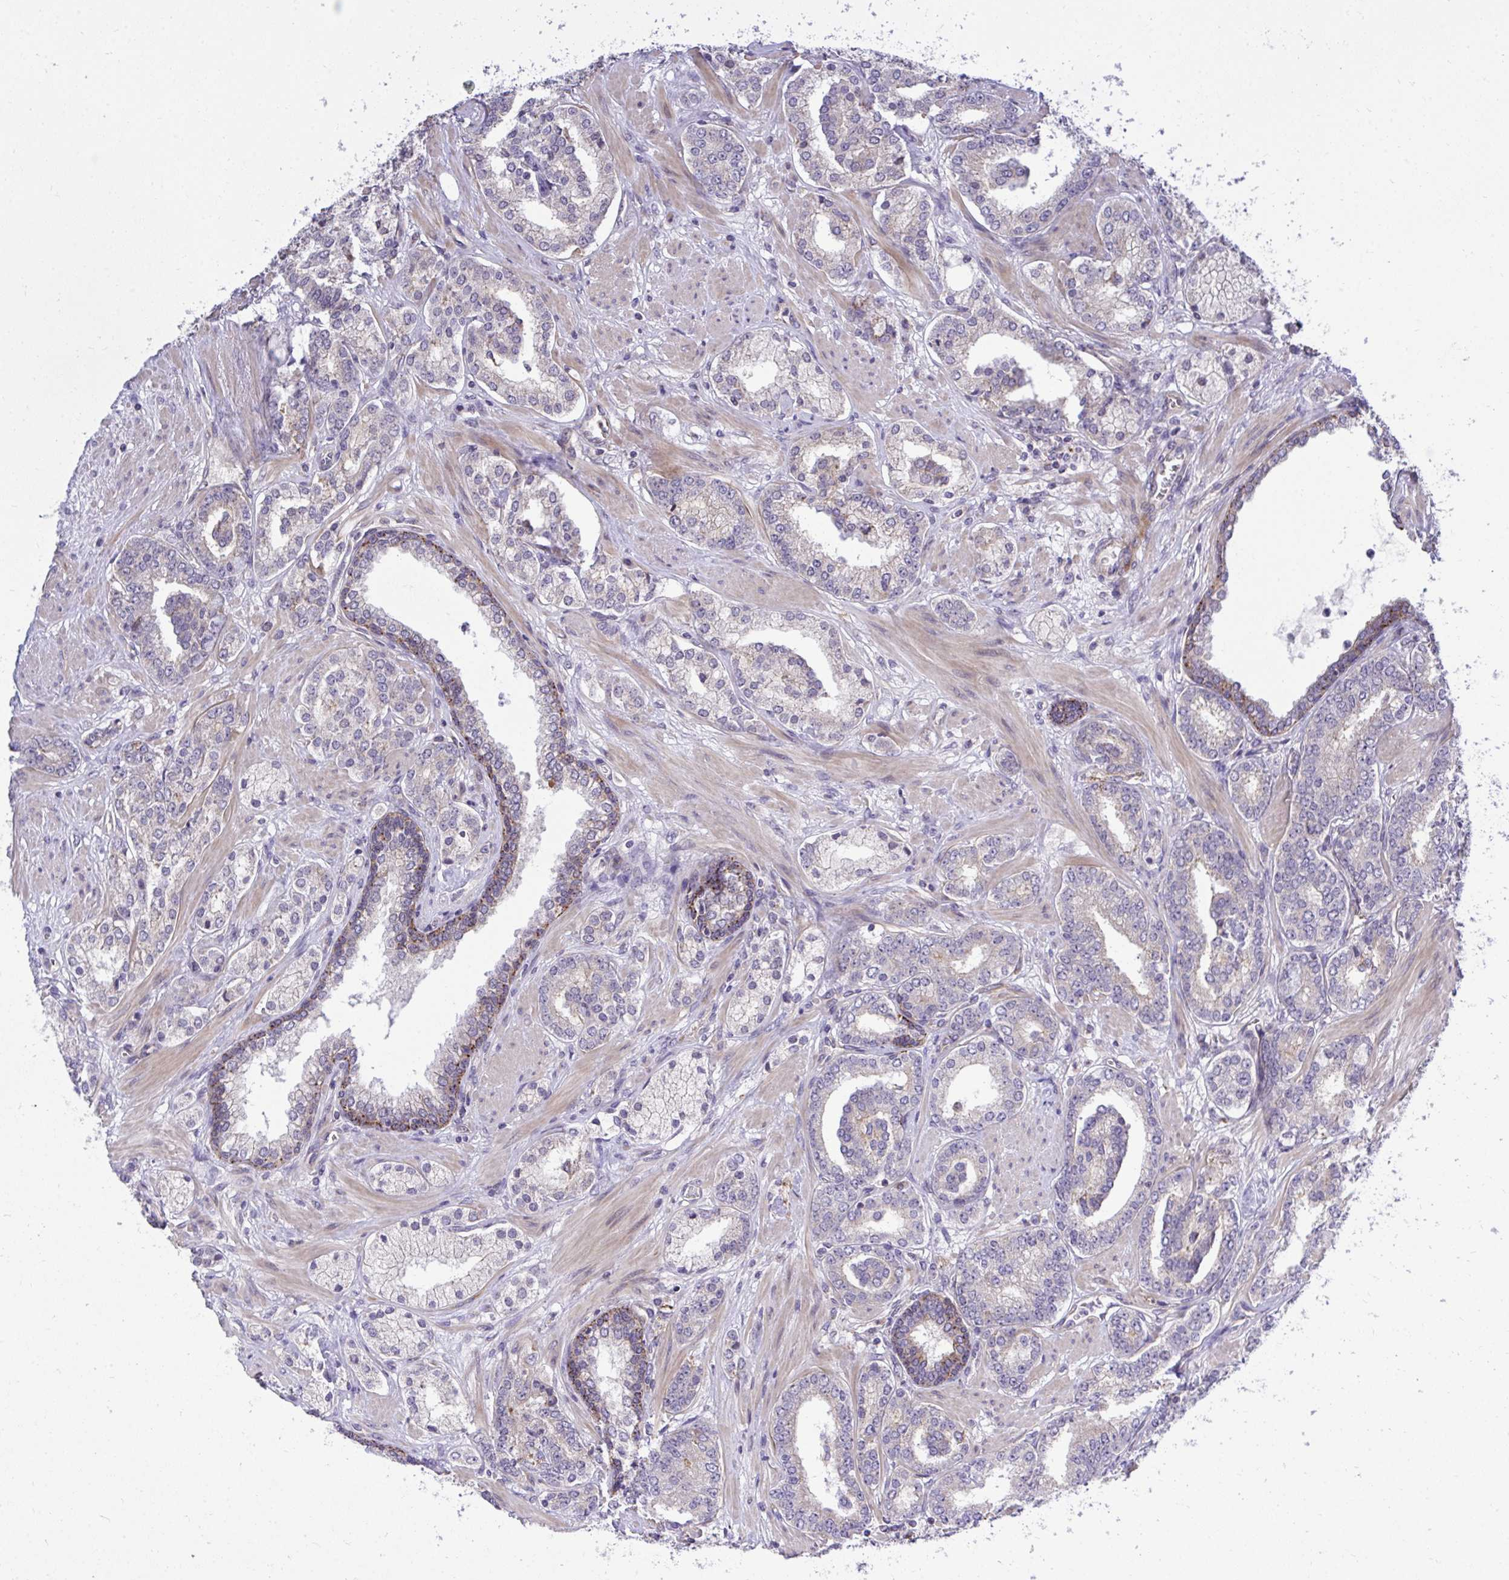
{"staining": {"intensity": "moderate", "quantity": "25%-75%", "location": "cytoplasmic/membranous"}, "tissue": "prostate cancer", "cell_type": "Tumor cells", "image_type": "cancer", "snomed": [{"axis": "morphology", "description": "Adenocarcinoma, High grade"}, {"axis": "topography", "description": "Prostate"}], "caption": "Protein expression by immunohistochemistry displays moderate cytoplasmic/membranous staining in approximately 25%-75% of tumor cells in prostate adenocarcinoma (high-grade).", "gene": "XAF1", "patient": {"sex": "male", "age": 62}}